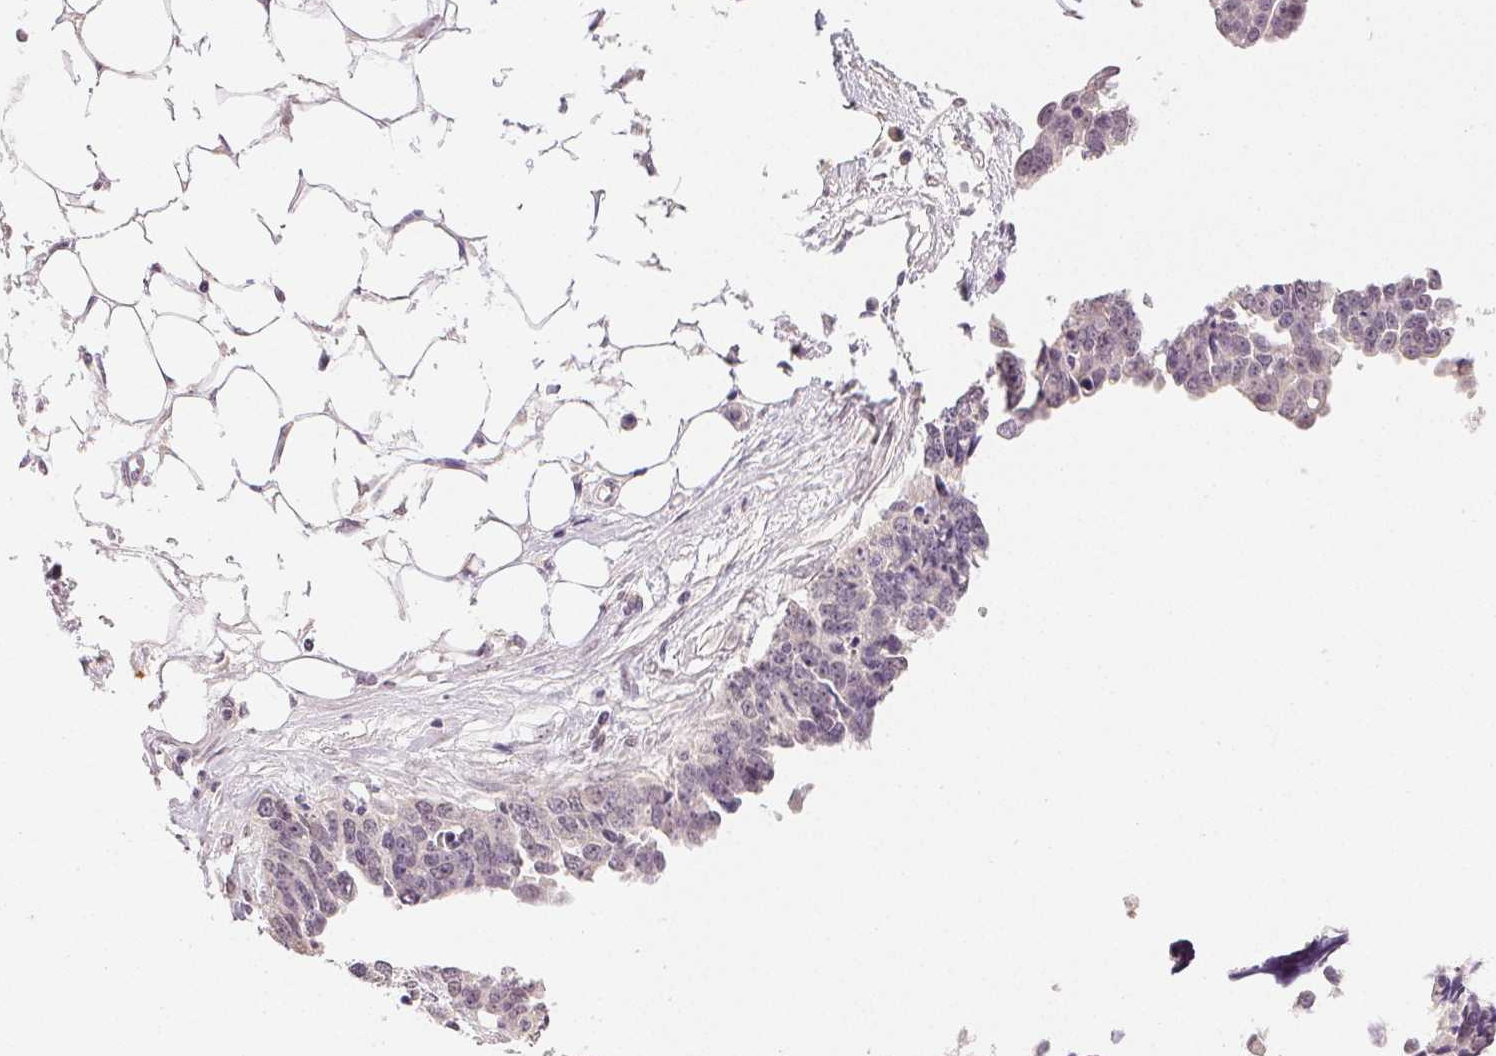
{"staining": {"intensity": "negative", "quantity": "none", "location": "none"}, "tissue": "ovarian cancer", "cell_type": "Tumor cells", "image_type": "cancer", "snomed": [{"axis": "morphology", "description": "Cystadenocarcinoma, serous, NOS"}, {"axis": "topography", "description": "Ovary"}], "caption": "IHC image of ovarian cancer (serous cystadenocarcinoma) stained for a protein (brown), which reveals no expression in tumor cells.", "gene": "PLCB1", "patient": {"sex": "female", "age": 76}}